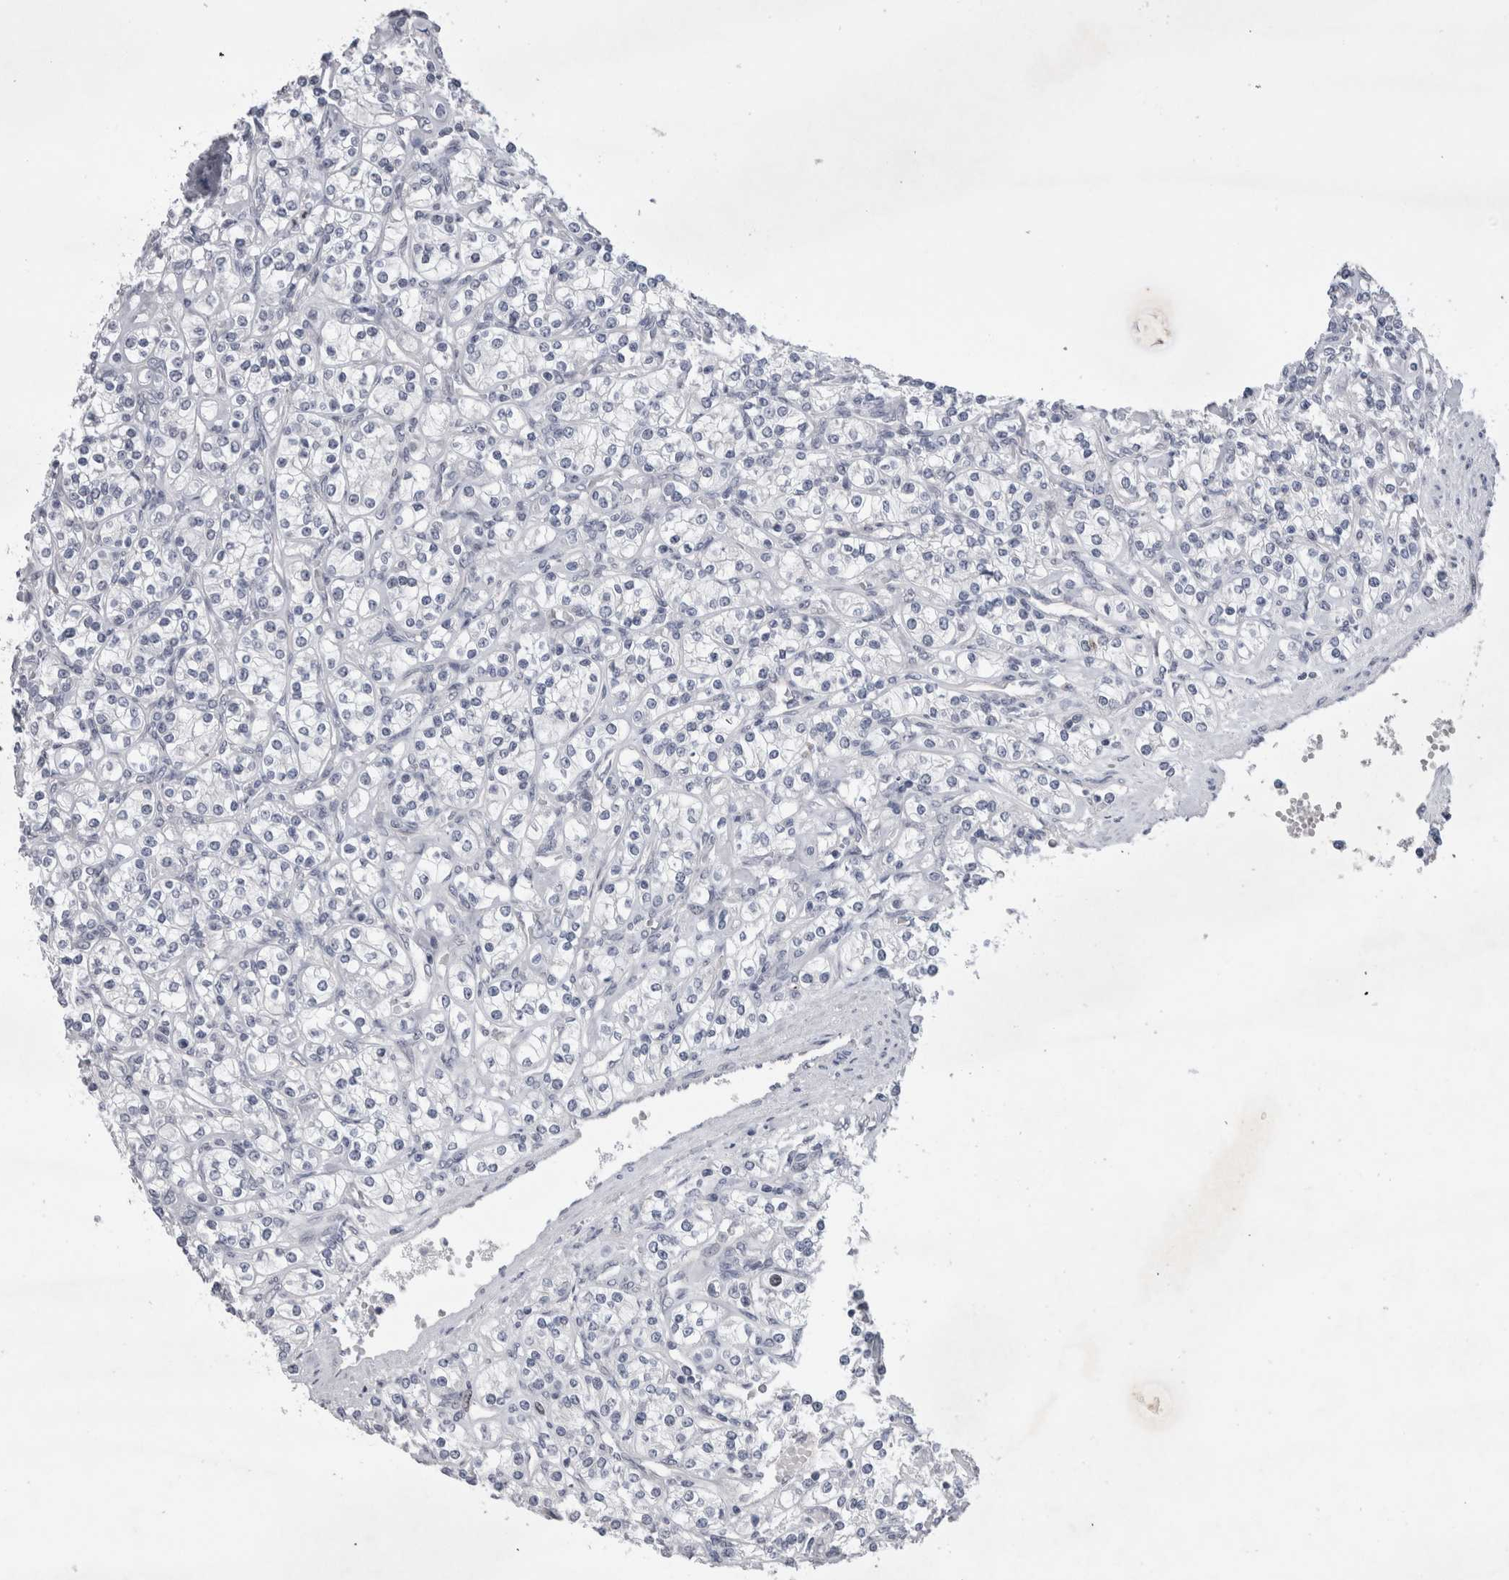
{"staining": {"intensity": "negative", "quantity": "none", "location": "none"}, "tissue": "renal cancer", "cell_type": "Tumor cells", "image_type": "cancer", "snomed": [{"axis": "morphology", "description": "Adenocarcinoma, NOS"}, {"axis": "topography", "description": "Kidney"}], "caption": "Tumor cells show no significant protein staining in renal cancer (adenocarcinoma).", "gene": "KIF18B", "patient": {"sex": "male", "age": 77}}